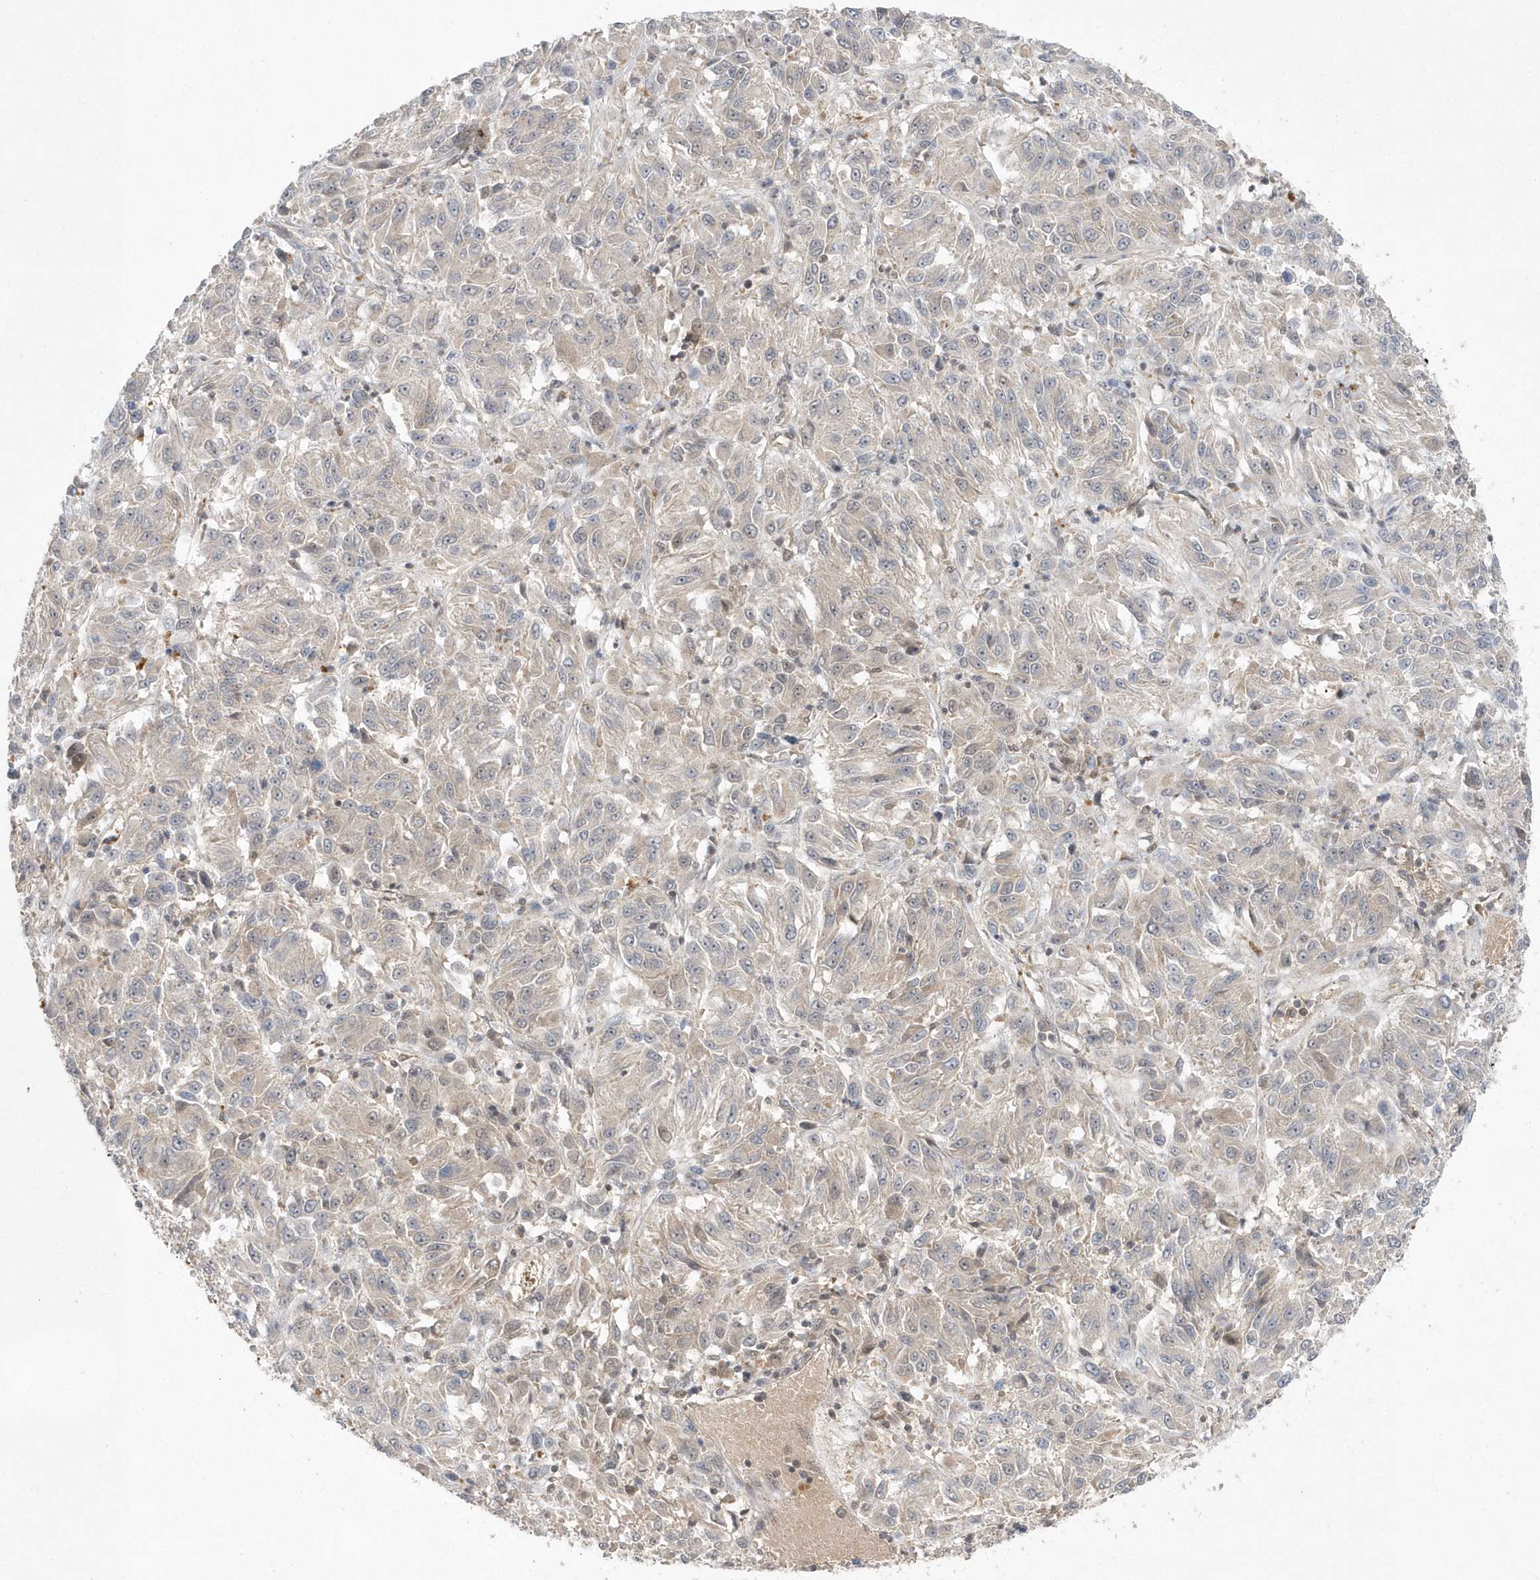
{"staining": {"intensity": "weak", "quantity": "<25%", "location": "cytoplasmic/membranous"}, "tissue": "melanoma", "cell_type": "Tumor cells", "image_type": "cancer", "snomed": [{"axis": "morphology", "description": "Malignant melanoma, Metastatic site"}, {"axis": "topography", "description": "Lung"}], "caption": "Immunohistochemistry (IHC) photomicrograph of neoplastic tissue: malignant melanoma (metastatic site) stained with DAB demonstrates no significant protein staining in tumor cells. (DAB (3,3'-diaminobenzidine) IHC, high magnification).", "gene": "TMEM132B", "patient": {"sex": "male", "age": 64}}